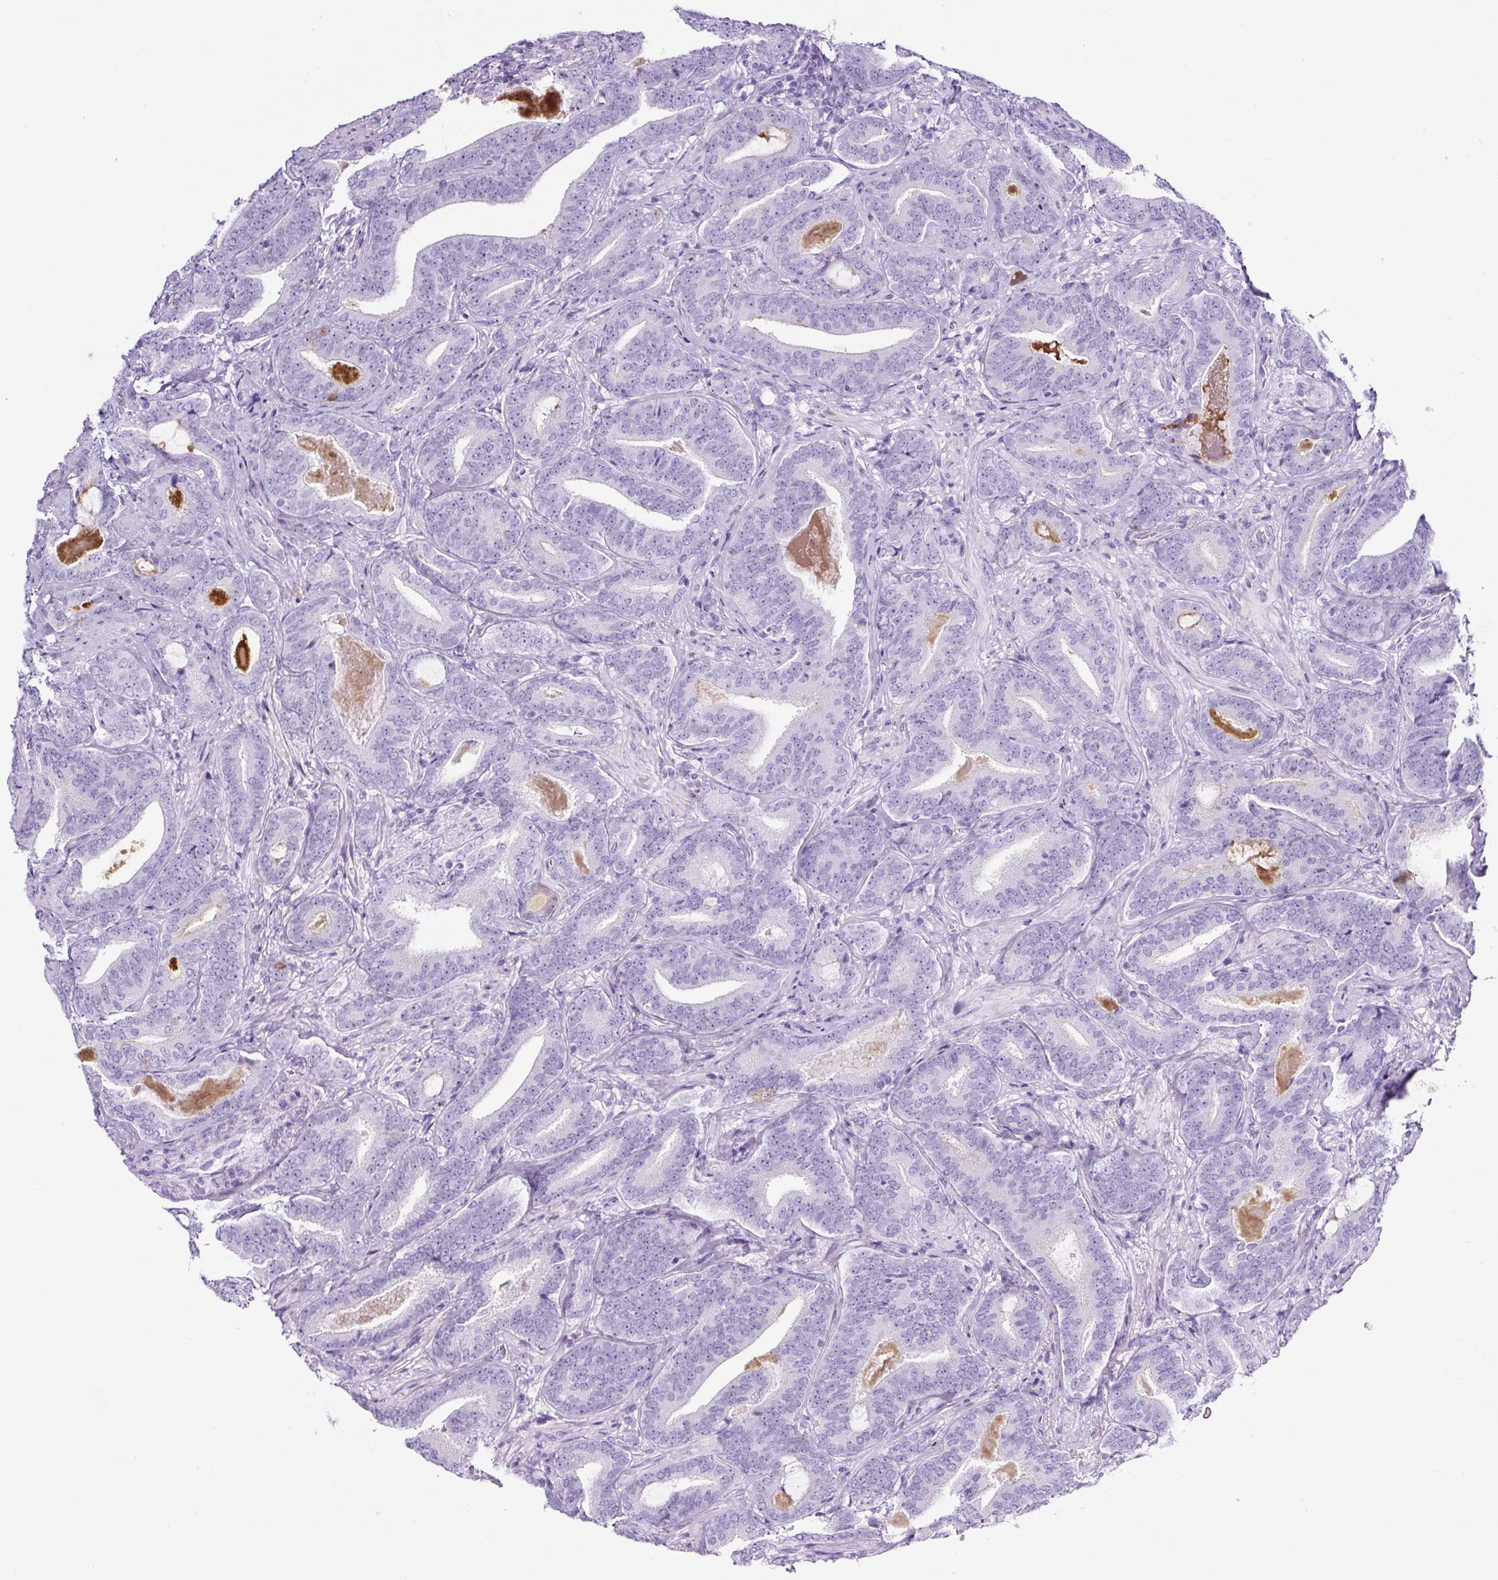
{"staining": {"intensity": "negative", "quantity": "none", "location": "none"}, "tissue": "prostate cancer", "cell_type": "Tumor cells", "image_type": "cancer", "snomed": [{"axis": "morphology", "description": "Adenocarcinoma, Low grade"}, {"axis": "topography", "description": "Prostate and seminal vesicle, NOS"}], "caption": "Immunohistochemistry image of neoplastic tissue: human prostate cancer stained with DAB demonstrates no significant protein expression in tumor cells.", "gene": "TMEM200B", "patient": {"sex": "male", "age": 61}}